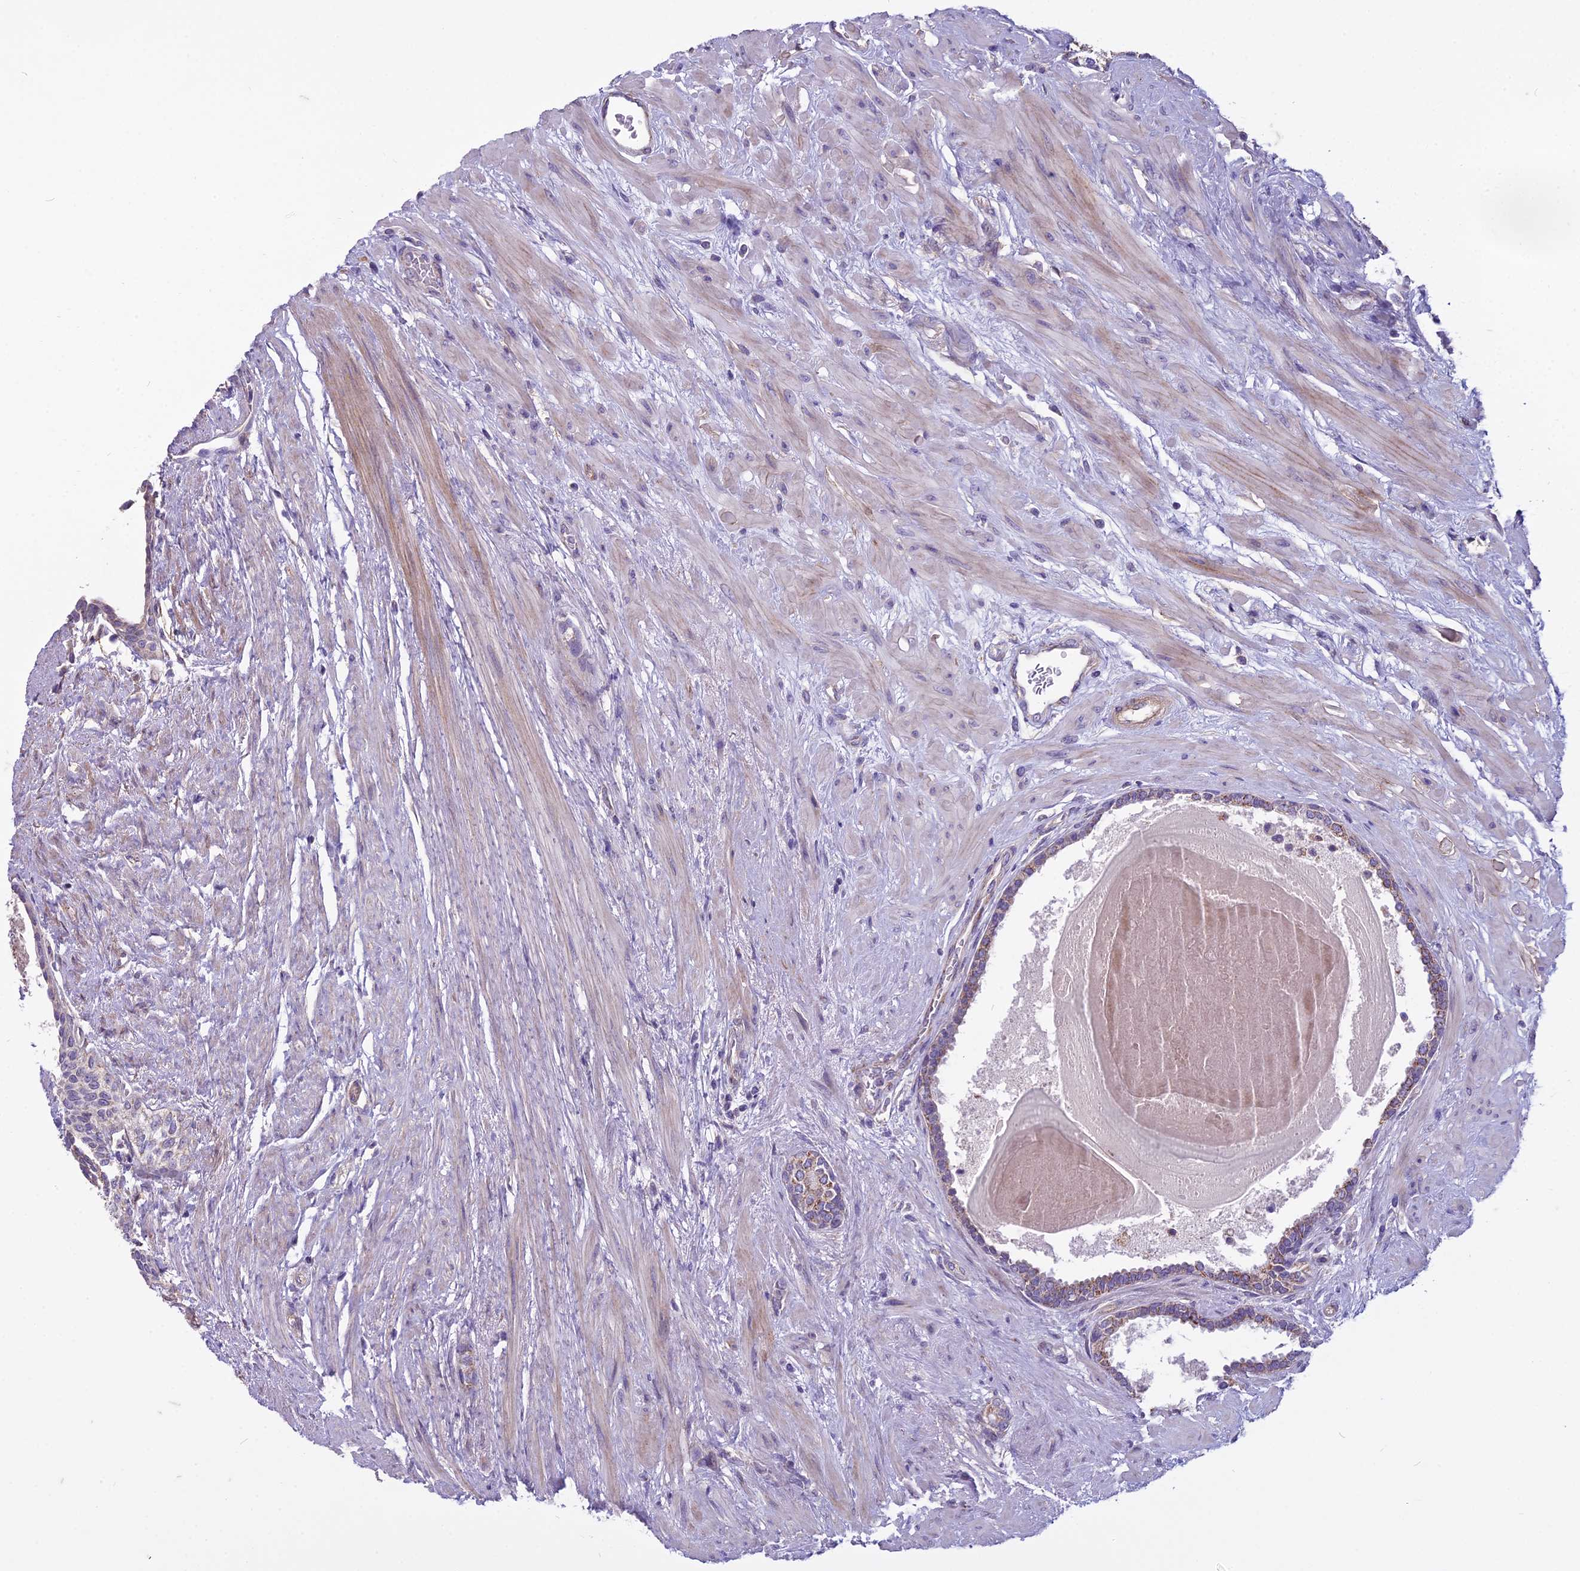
{"staining": {"intensity": "moderate", "quantity": "25%-75%", "location": "cytoplasmic/membranous"}, "tissue": "prostate", "cell_type": "Glandular cells", "image_type": "normal", "snomed": [{"axis": "morphology", "description": "Normal tissue, NOS"}, {"axis": "topography", "description": "Prostate"}], "caption": "Prostate stained with a brown dye demonstrates moderate cytoplasmic/membranous positive positivity in approximately 25%-75% of glandular cells.", "gene": "DUS2", "patient": {"sex": "male", "age": 57}}